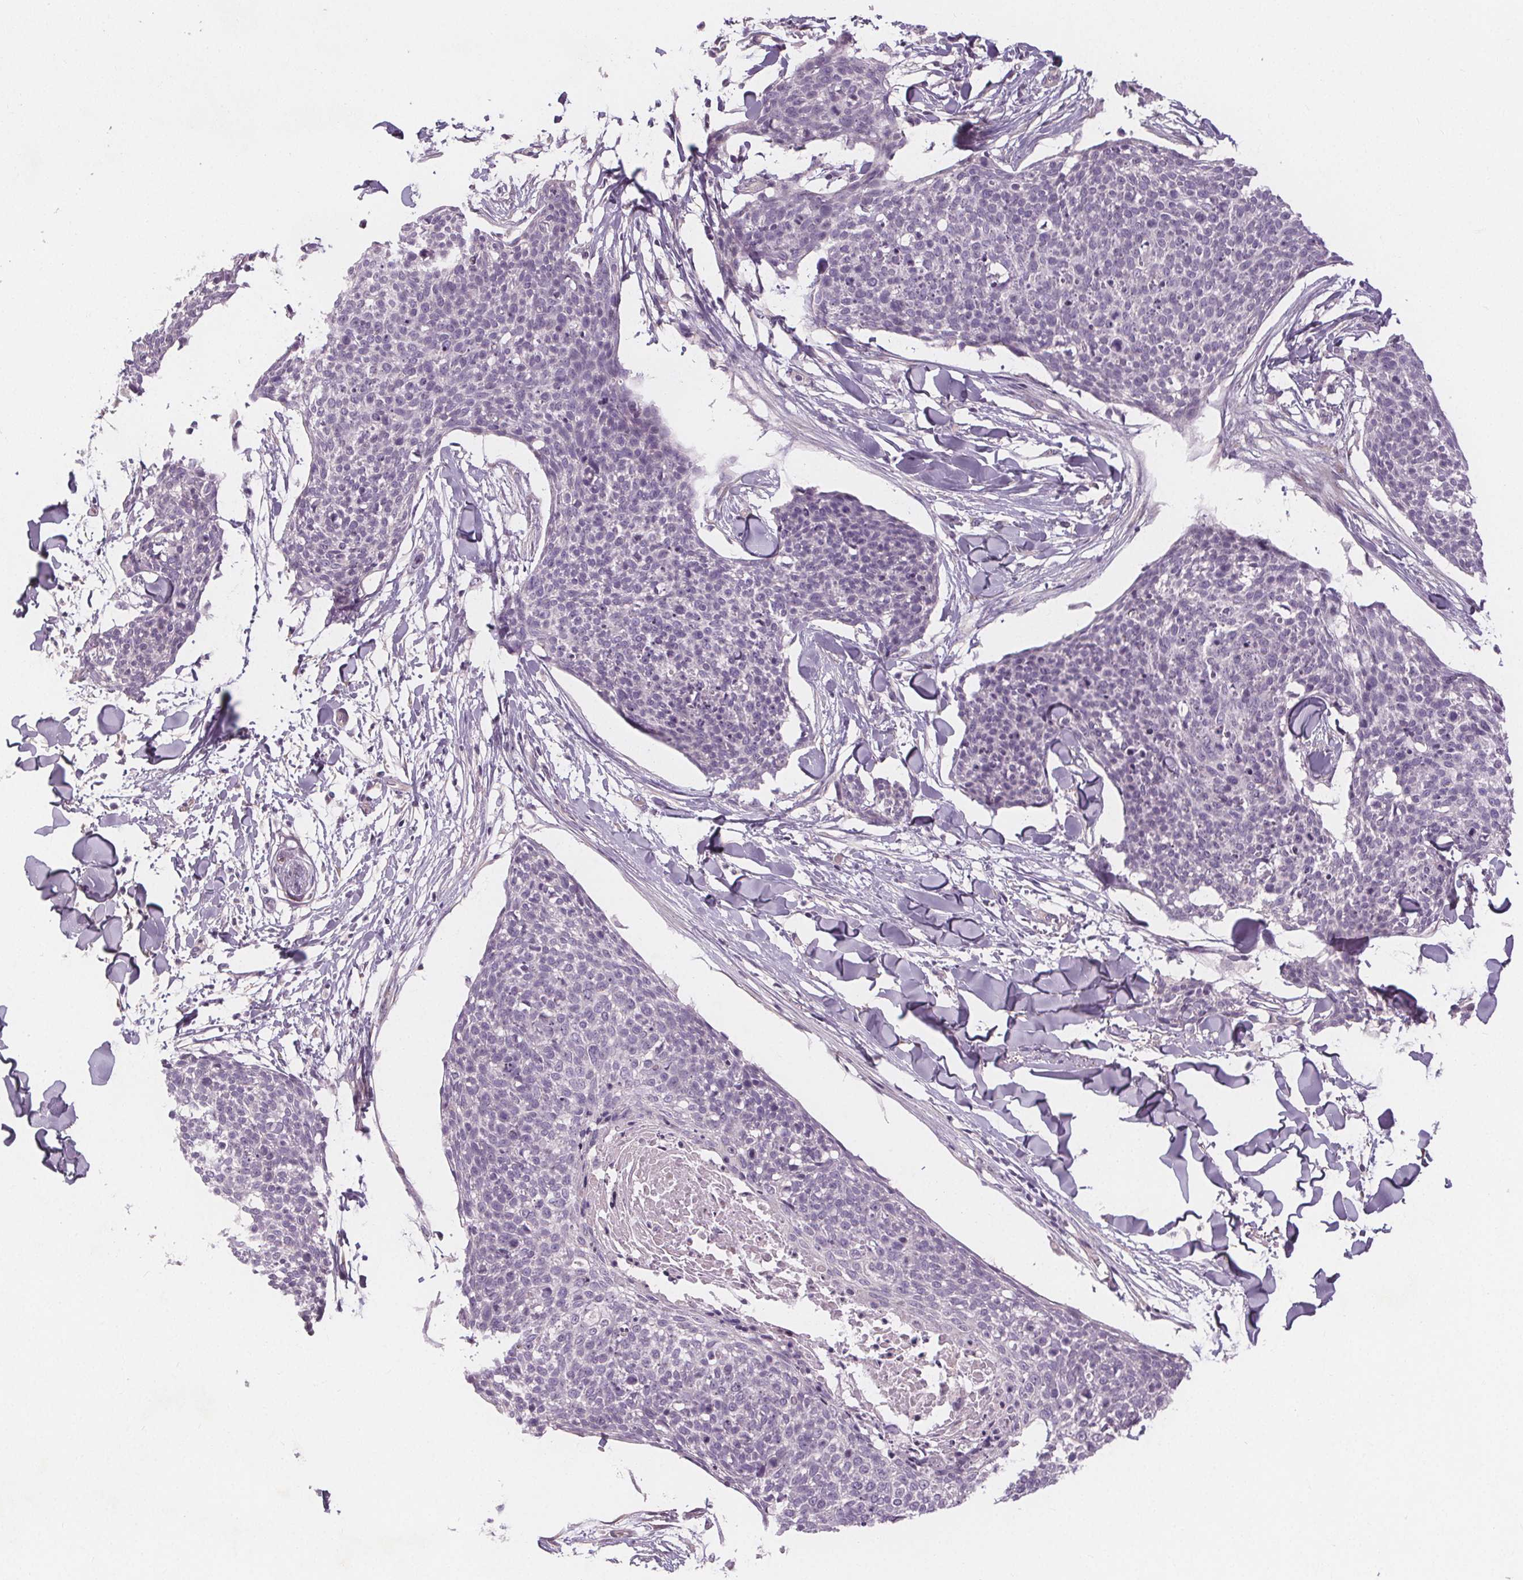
{"staining": {"intensity": "negative", "quantity": "none", "location": "none"}, "tissue": "skin cancer", "cell_type": "Tumor cells", "image_type": "cancer", "snomed": [{"axis": "morphology", "description": "Squamous cell carcinoma, NOS"}, {"axis": "topography", "description": "Skin"}, {"axis": "topography", "description": "Vulva"}], "caption": "This is an immunohistochemistry photomicrograph of squamous cell carcinoma (skin). There is no staining in tumor cells.", "gene": "VNN1", "patient": {"sex": "female", "age": 75}}